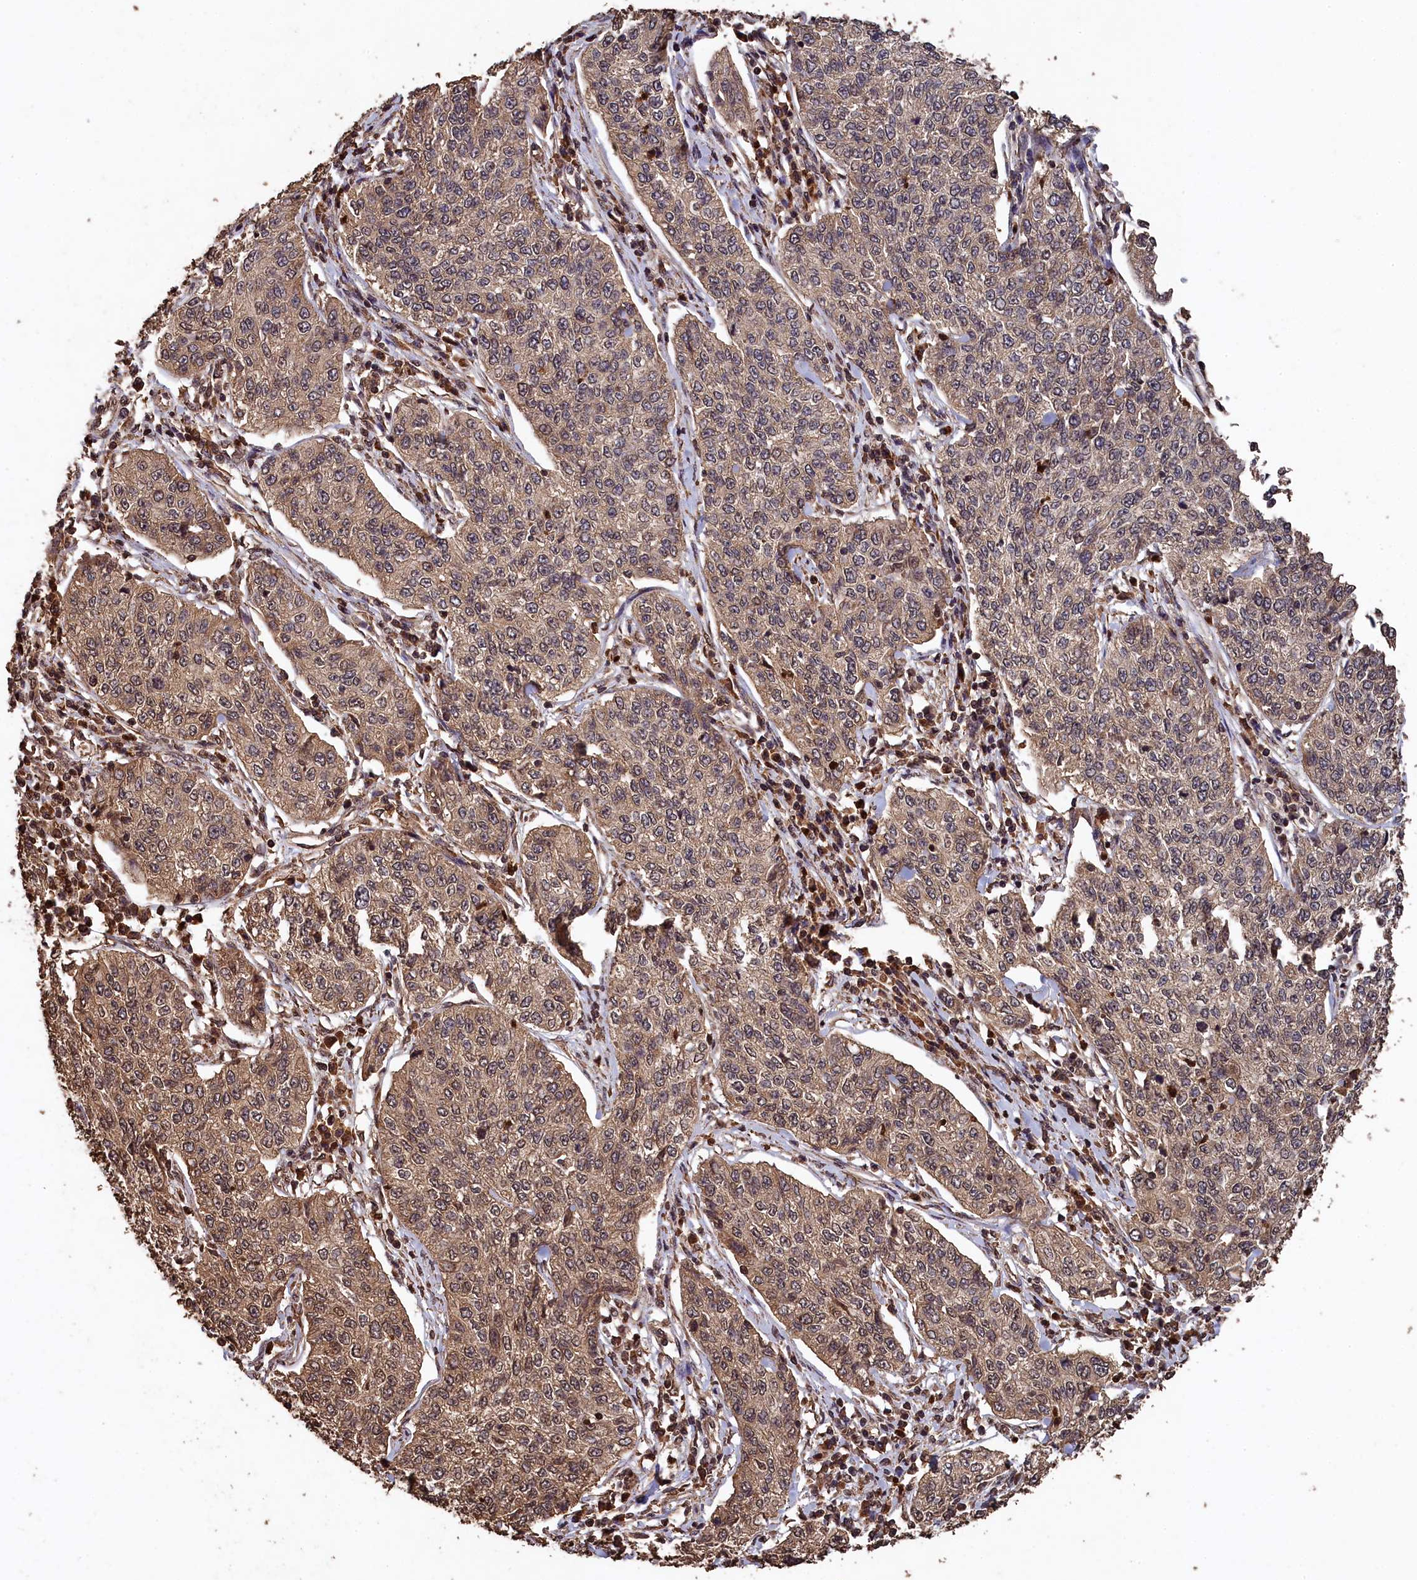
{"staining": {"intensity": "weak", "quantity": ">75%", "location": "cytoplasmic/membranous,nuclear"}, "tissue": "cervical cancer", "cell_type": "Tumor cells", "image_type": "cancer", "snomed": [{"axis": "morphology", "description": "Squamous cell carcinoma, NOS"}, {"axis": "topography", "description": "Cervix"}], "caption": "Protein expression analysis of cervical squamous cell carcinoma displays weak cytoplasmic/membranous and nuclear expression in about >75% of tumor cells.", "gene": "CEP57L1", "patient": {"sex": "female", "age": 35}}